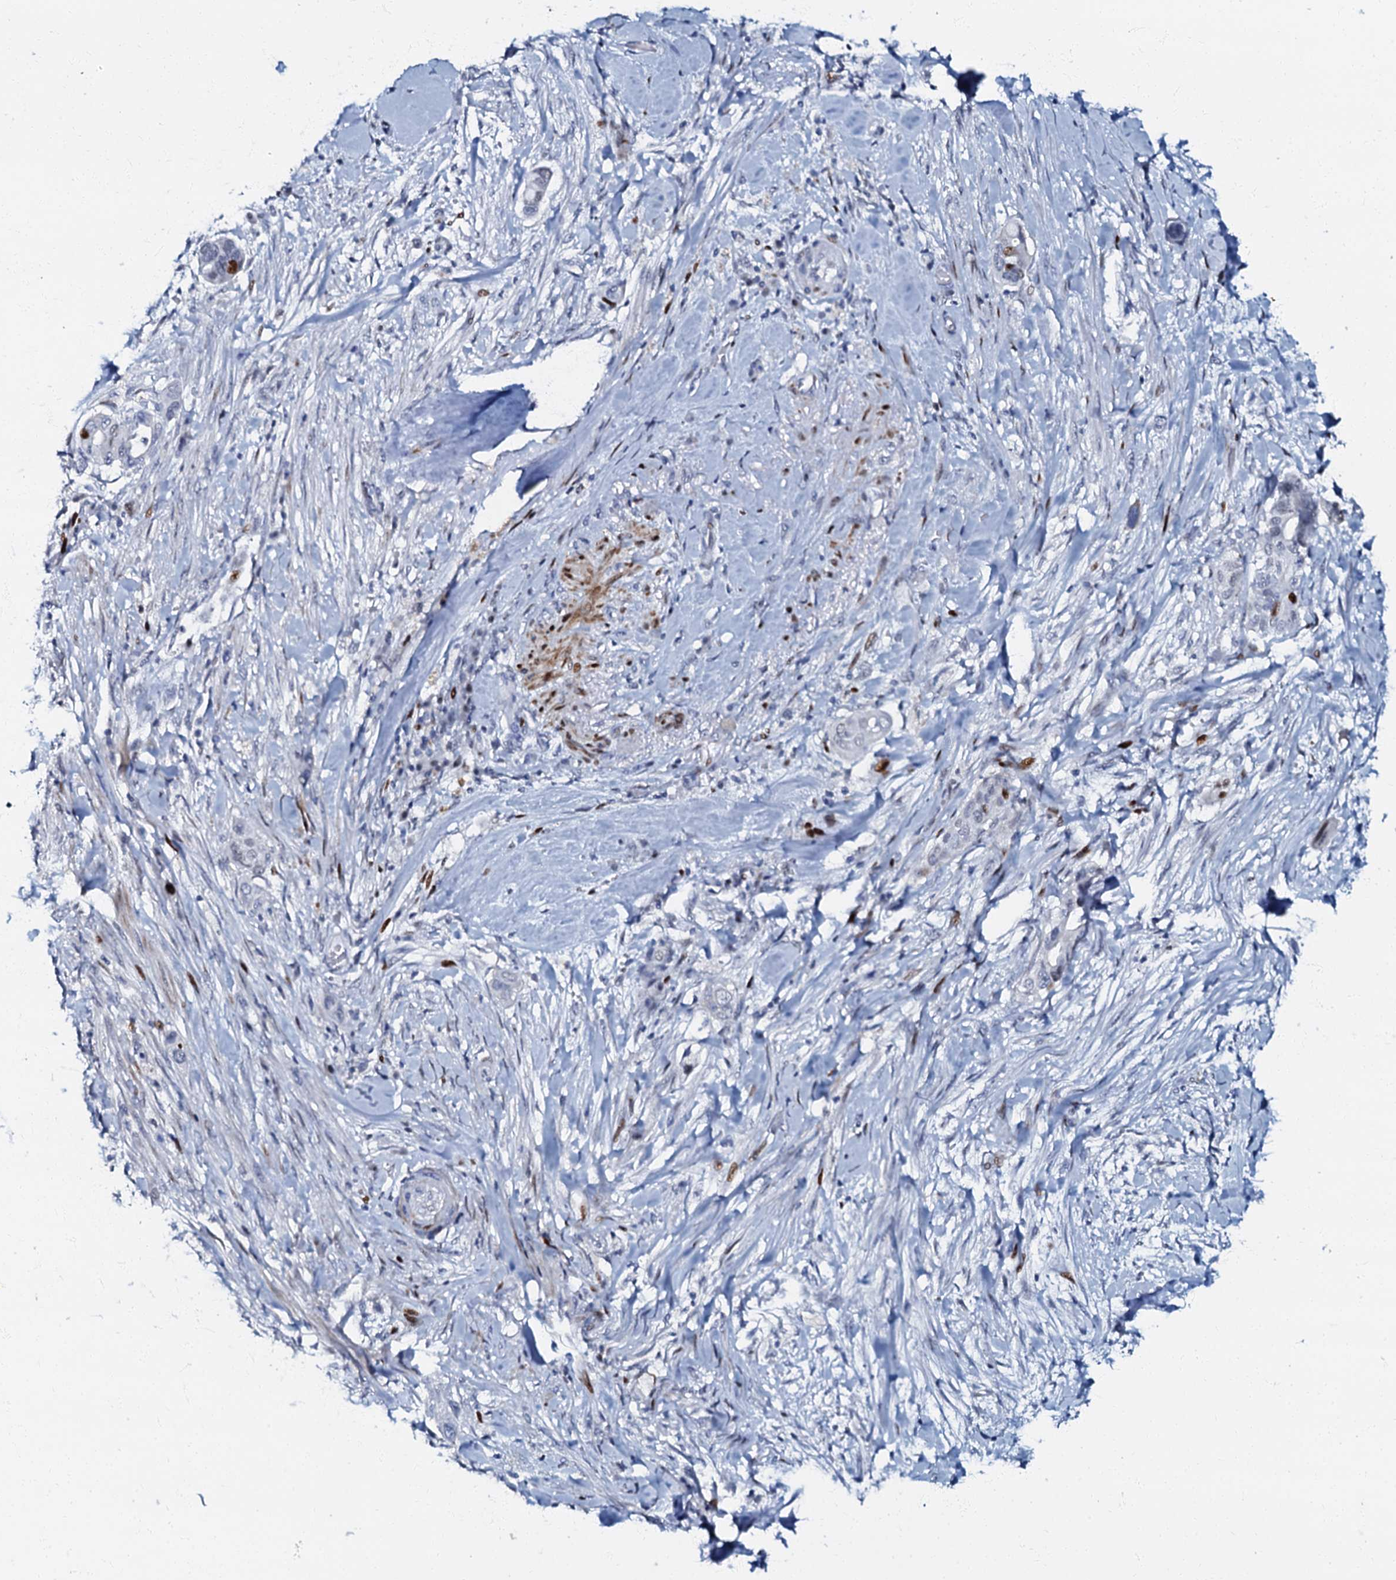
{"staining": {"intensity": "negative", "quantity": "none", "location": "none"}, "tissue": "pancreatic cancer", "cell_type": "Tumor cells", "image_type": "cancer", "snomed": [{"axis": "morphology", "description": "Adenocarcinoma, NOS"}, {"axis": "topography", "description": "Pancreas"}], "caption": "The photomicrograph exhibits no staining of tumor cells in pancreatic cancer (adenocarcinoma). Nuclei are stained in blue.", "gene": "MFSD5", "patient": {"sex": "male", "age": 68}}